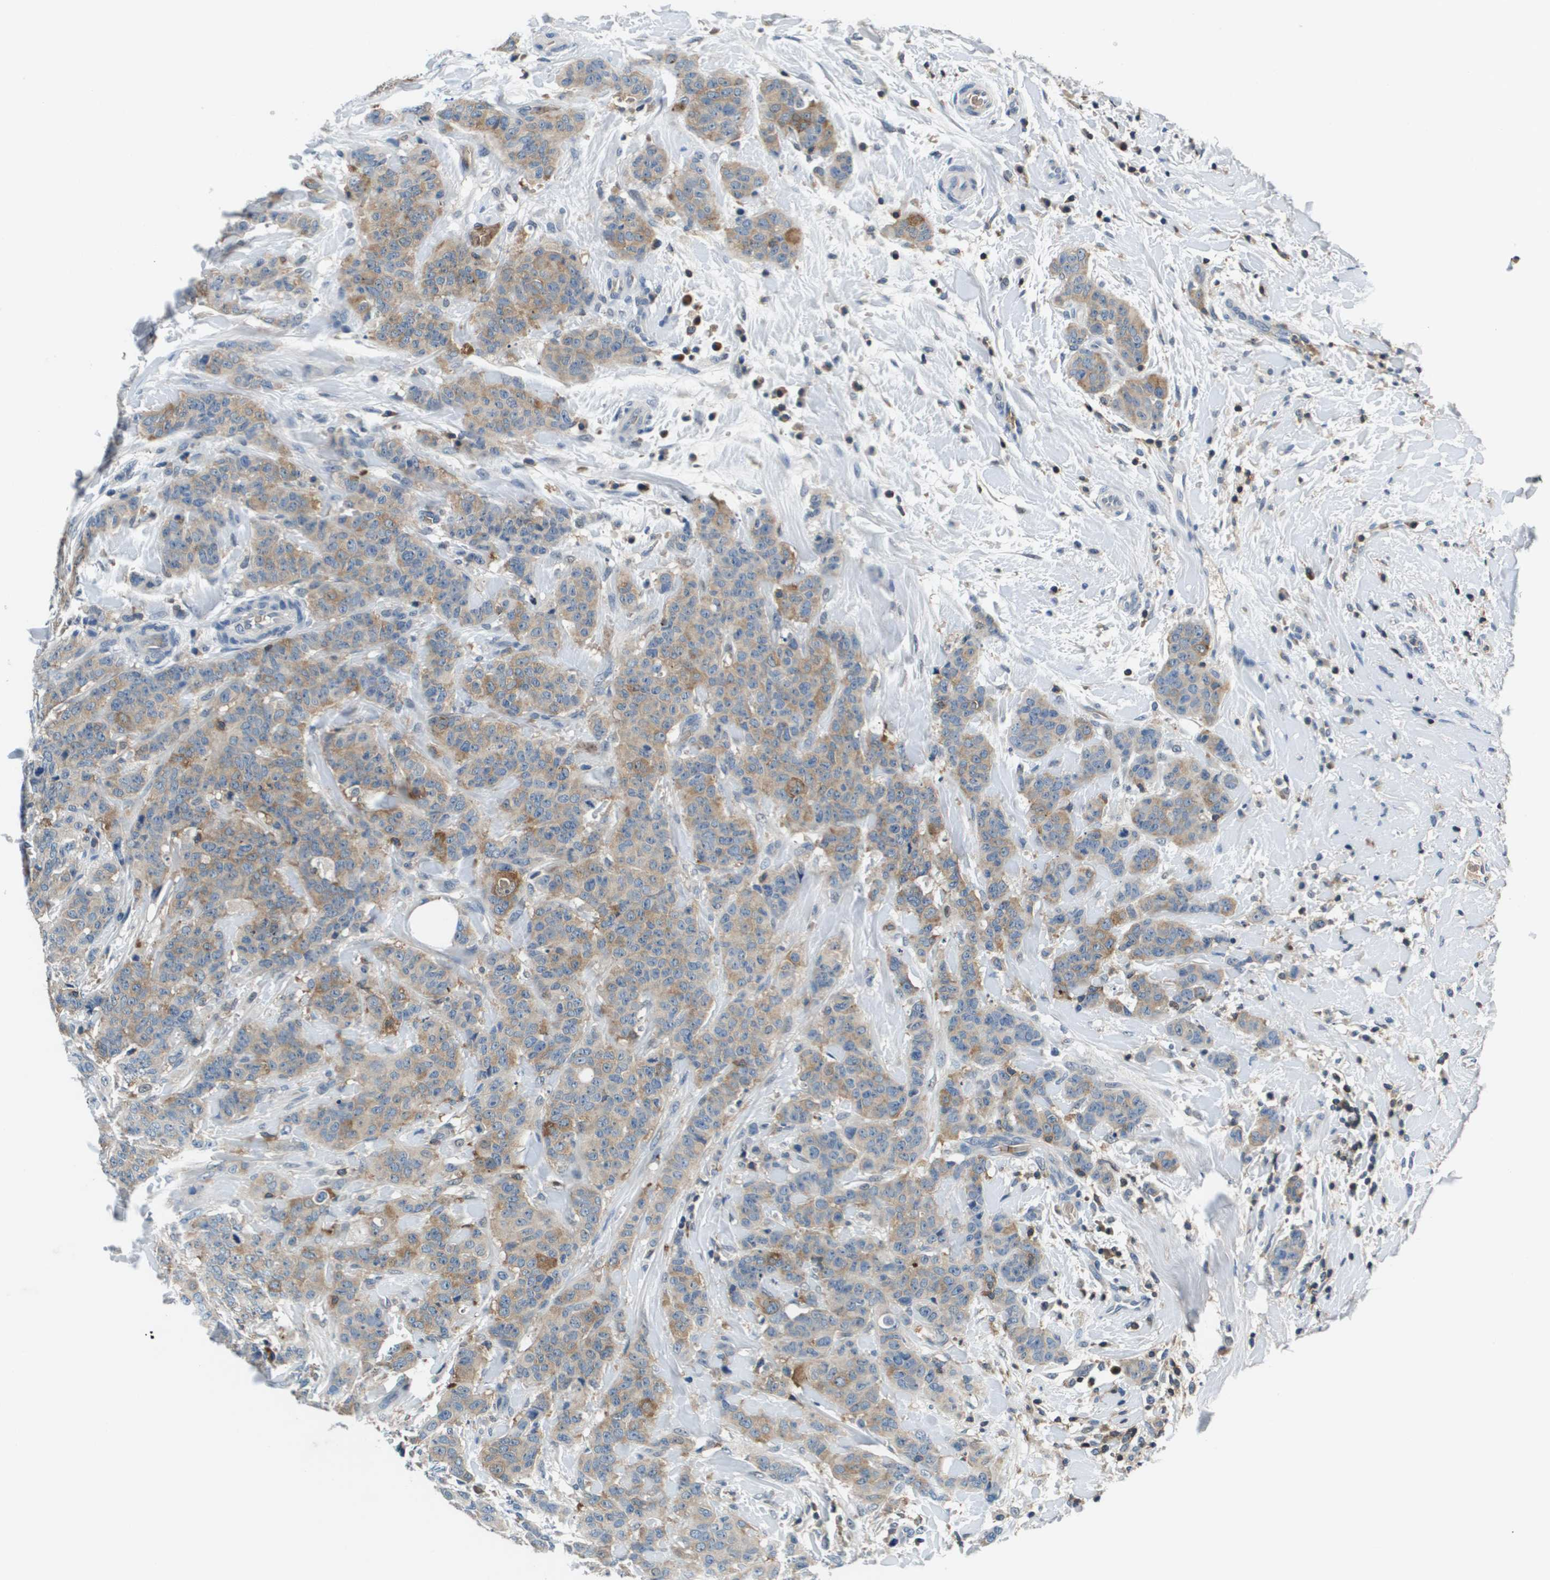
{"staining": {"intensity": "weak", "quantity": ">75%", "location": "cytoplasmic/membranous"}, "tissue": "breast cancer", "cell_type": "Tumor cells", "image_type": "cancer", "snomed": [{"axis": "morphology", "description": "Normal tissue, NOS"}, {"axis": "morphology", "description": "Duct carcinoma"}, {"axis": "topography", "description": "Breast"}], "caption": "Intraductal carcinoma (breast) stained with a brown dye displays weak cytoplasmic/membranous positive staining in about >75% of tumor cells.", "gene": "KCNQ5", "patient": {"sex": "female", "age": 40}}